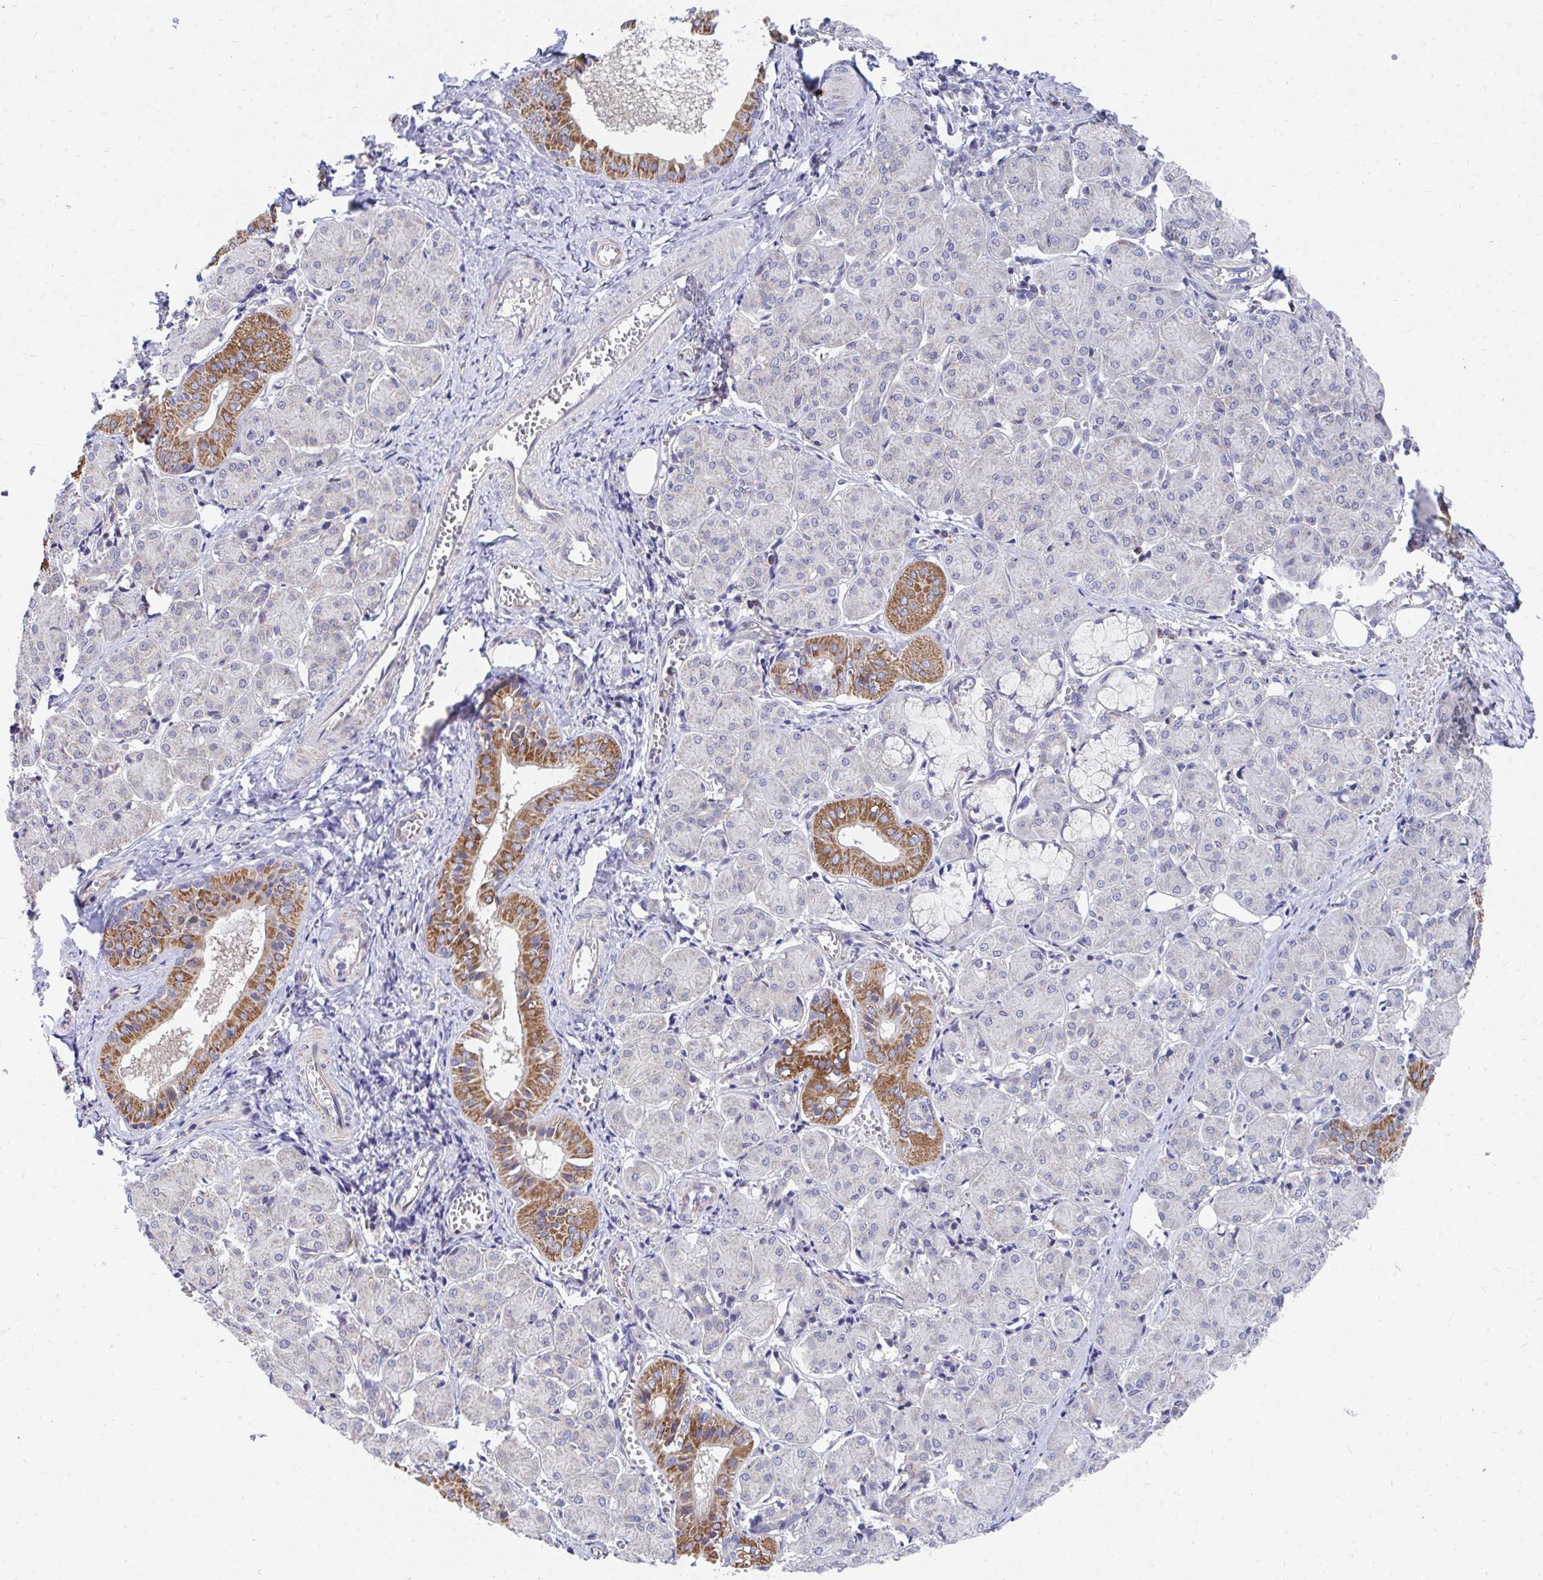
{"staining": {"intensity": "strong", "quantity": "<25%", "location": "cytoplasmic/membranous"}, "tissue": "salivary gland", "cell_type": "Glandular cells", "image_type": "normal", "snomed": [{"axis": "morphology", "description": "Normal tissue, NOS"}, {"axis": "morphology", "description": "Inflammation, NOS"}, {"axis": "topography", "description": "Lymph node"}, {"axis": "topography", "description": "Salivary gland"}], "caption": "This micrograph exhibits normal salivary gland stained with IHC to label a protein in brown. The cytoplasmic/membranous of glandular cells show strong positivity for the protein. Nuclei are counter-stained blue.", "gene": "FHIP1B", "patient": {"sex": "male", "age": 3}}